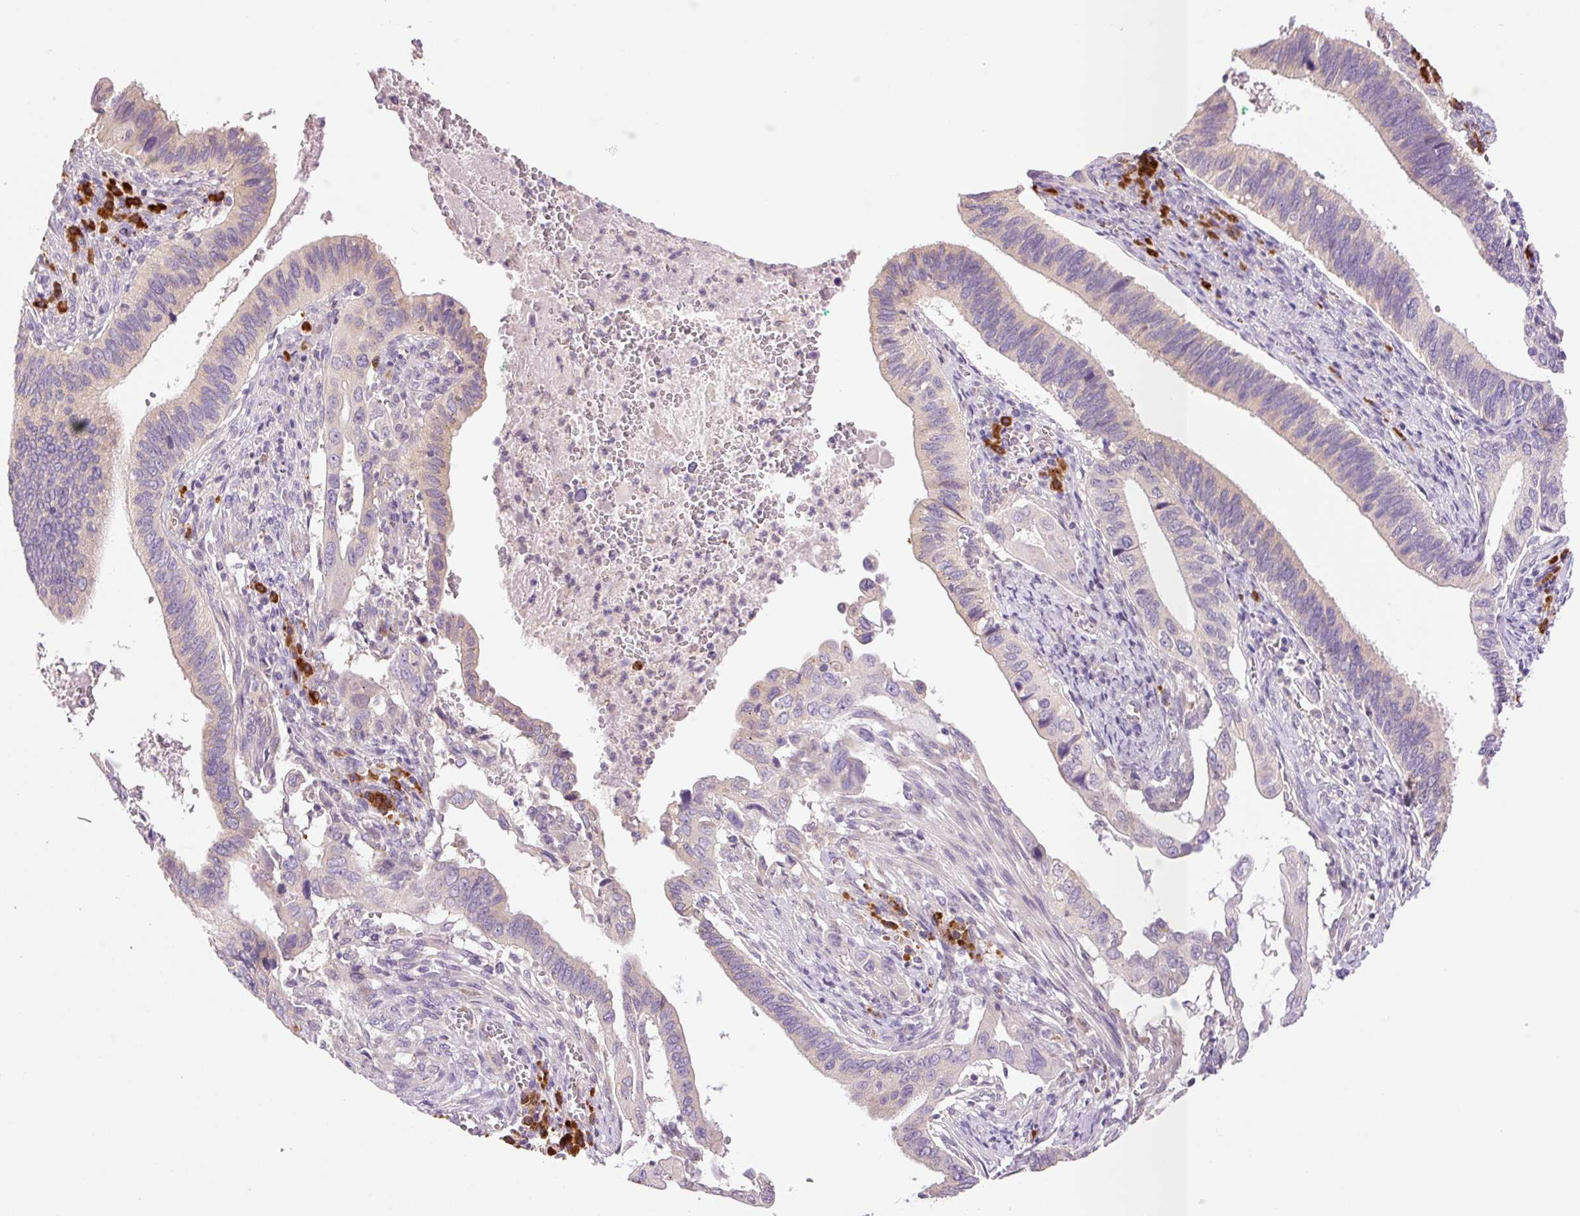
{"staining": {"intensity": "weak", "quantity": "25%-75%", "location": "cytoplasmic/membranous"}, "tissue": "cervical cancer", "cell_type": "Tumor cells", "image_type": "cancer", "snomed": [{"axis": "morphology", "description": "Adenocarcinoma, NOS"}, {"axis": "topography", "description": "Cervix"}], "caption": "Immunohistochemical staining of cervical adenocarcinoma shows low levels of weak cytoplasmic/membranous protein staining in about 25%-75% of tumor cells.", "gene": "PNPLA5", "patient": {"sex": "female", "age": 42}}